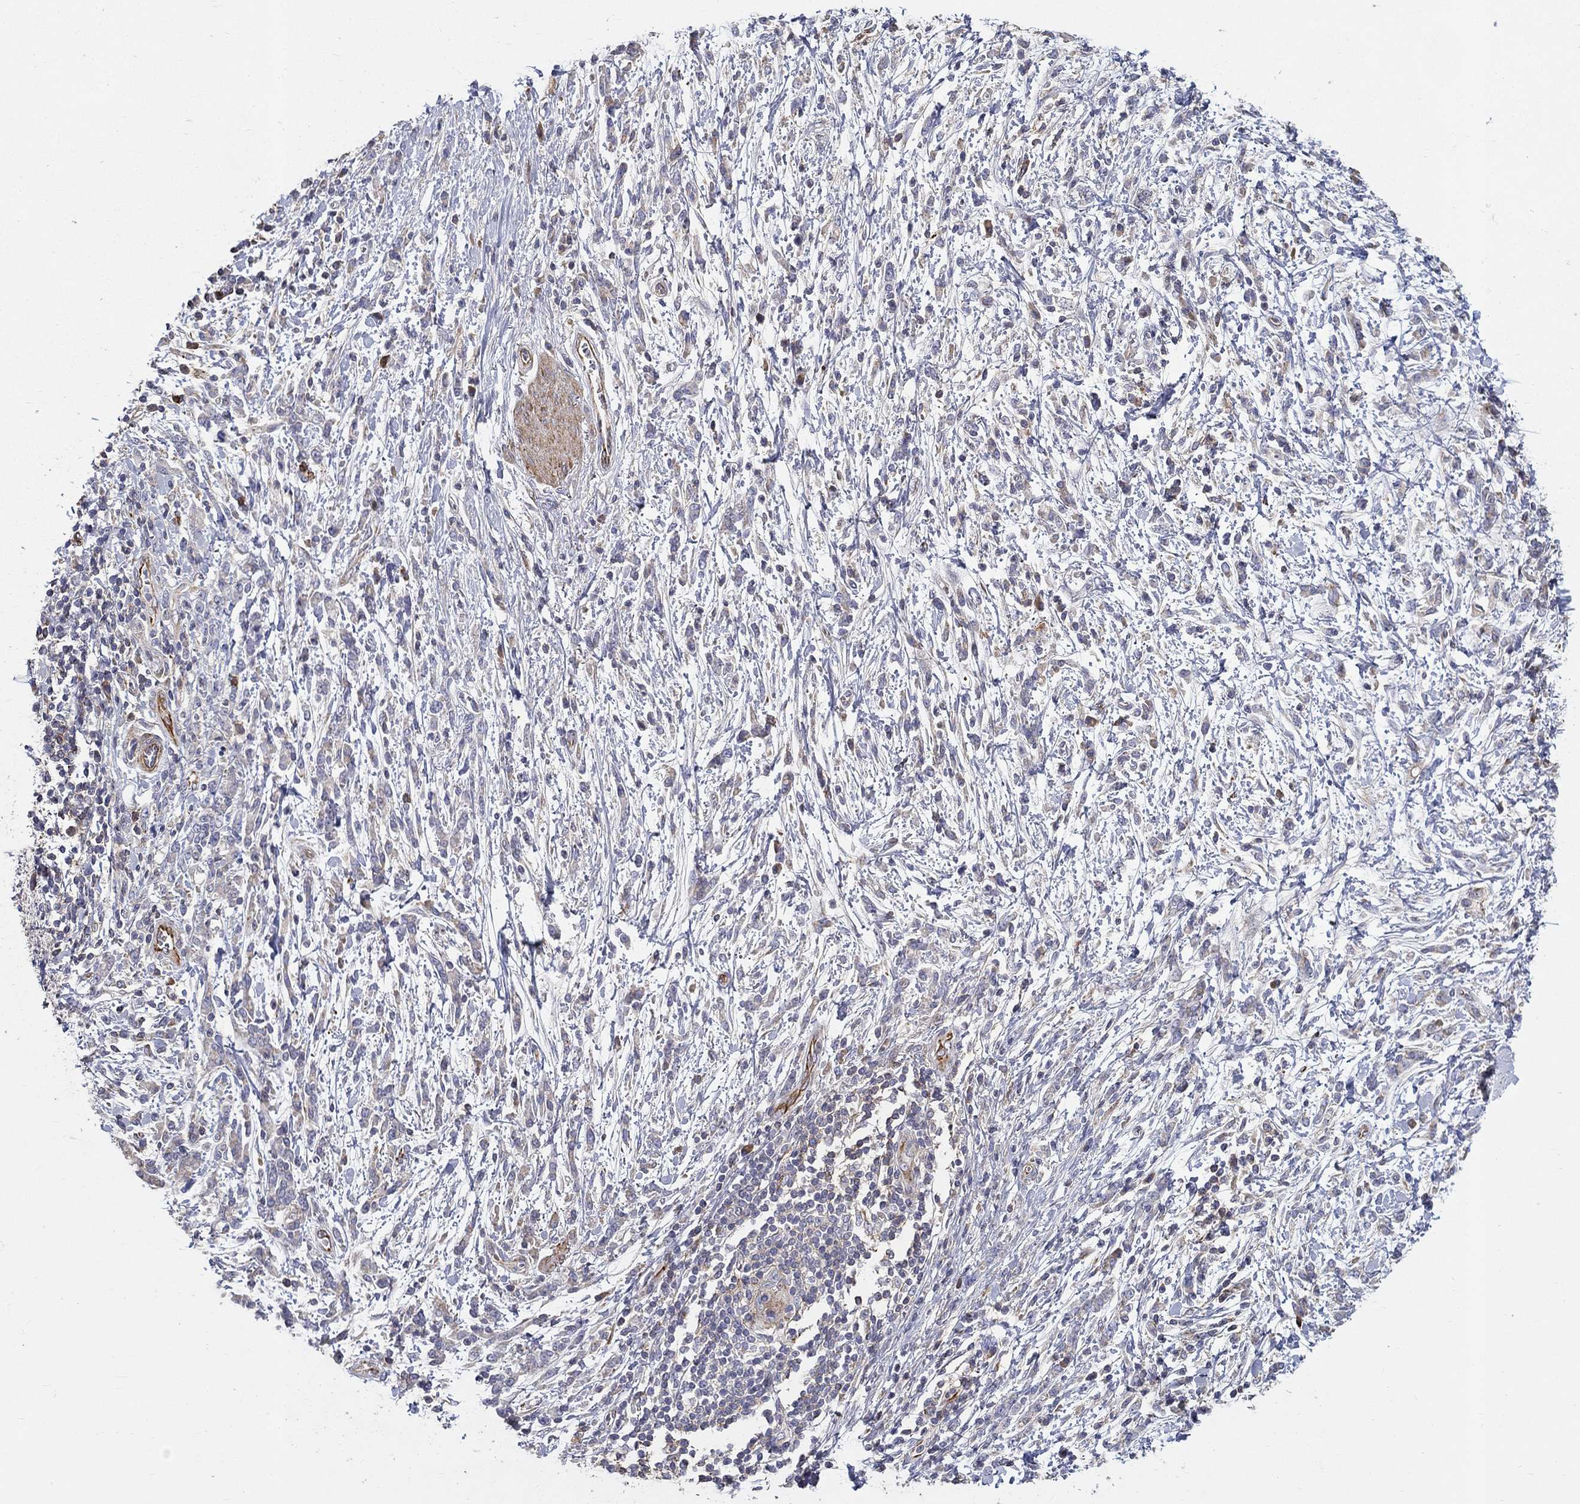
{"staining": {"intensity": "weak", "quantity": "25%-75%", "location": "cytoplasmic/membranous"}, "tissue": "stomach cancer", "cell_type": "Tumor cells", "image_type": "cancer", "snomed": [{"axis": "morphology", "description": "Adenocarcinoma, NOS"}, {"axis": "topography", "description": "Stomach"}], "caption": "Immunohistochemistry image of stomach cancer (adenocarcinoma) stained for a protein (brown), which demonstrates low levels of weak cytoplasmic/membranous expression in approximately 25%-75% of tumor cells.", "gene": "NPHP1", "patient": {"sex": "female", "age": 57}}